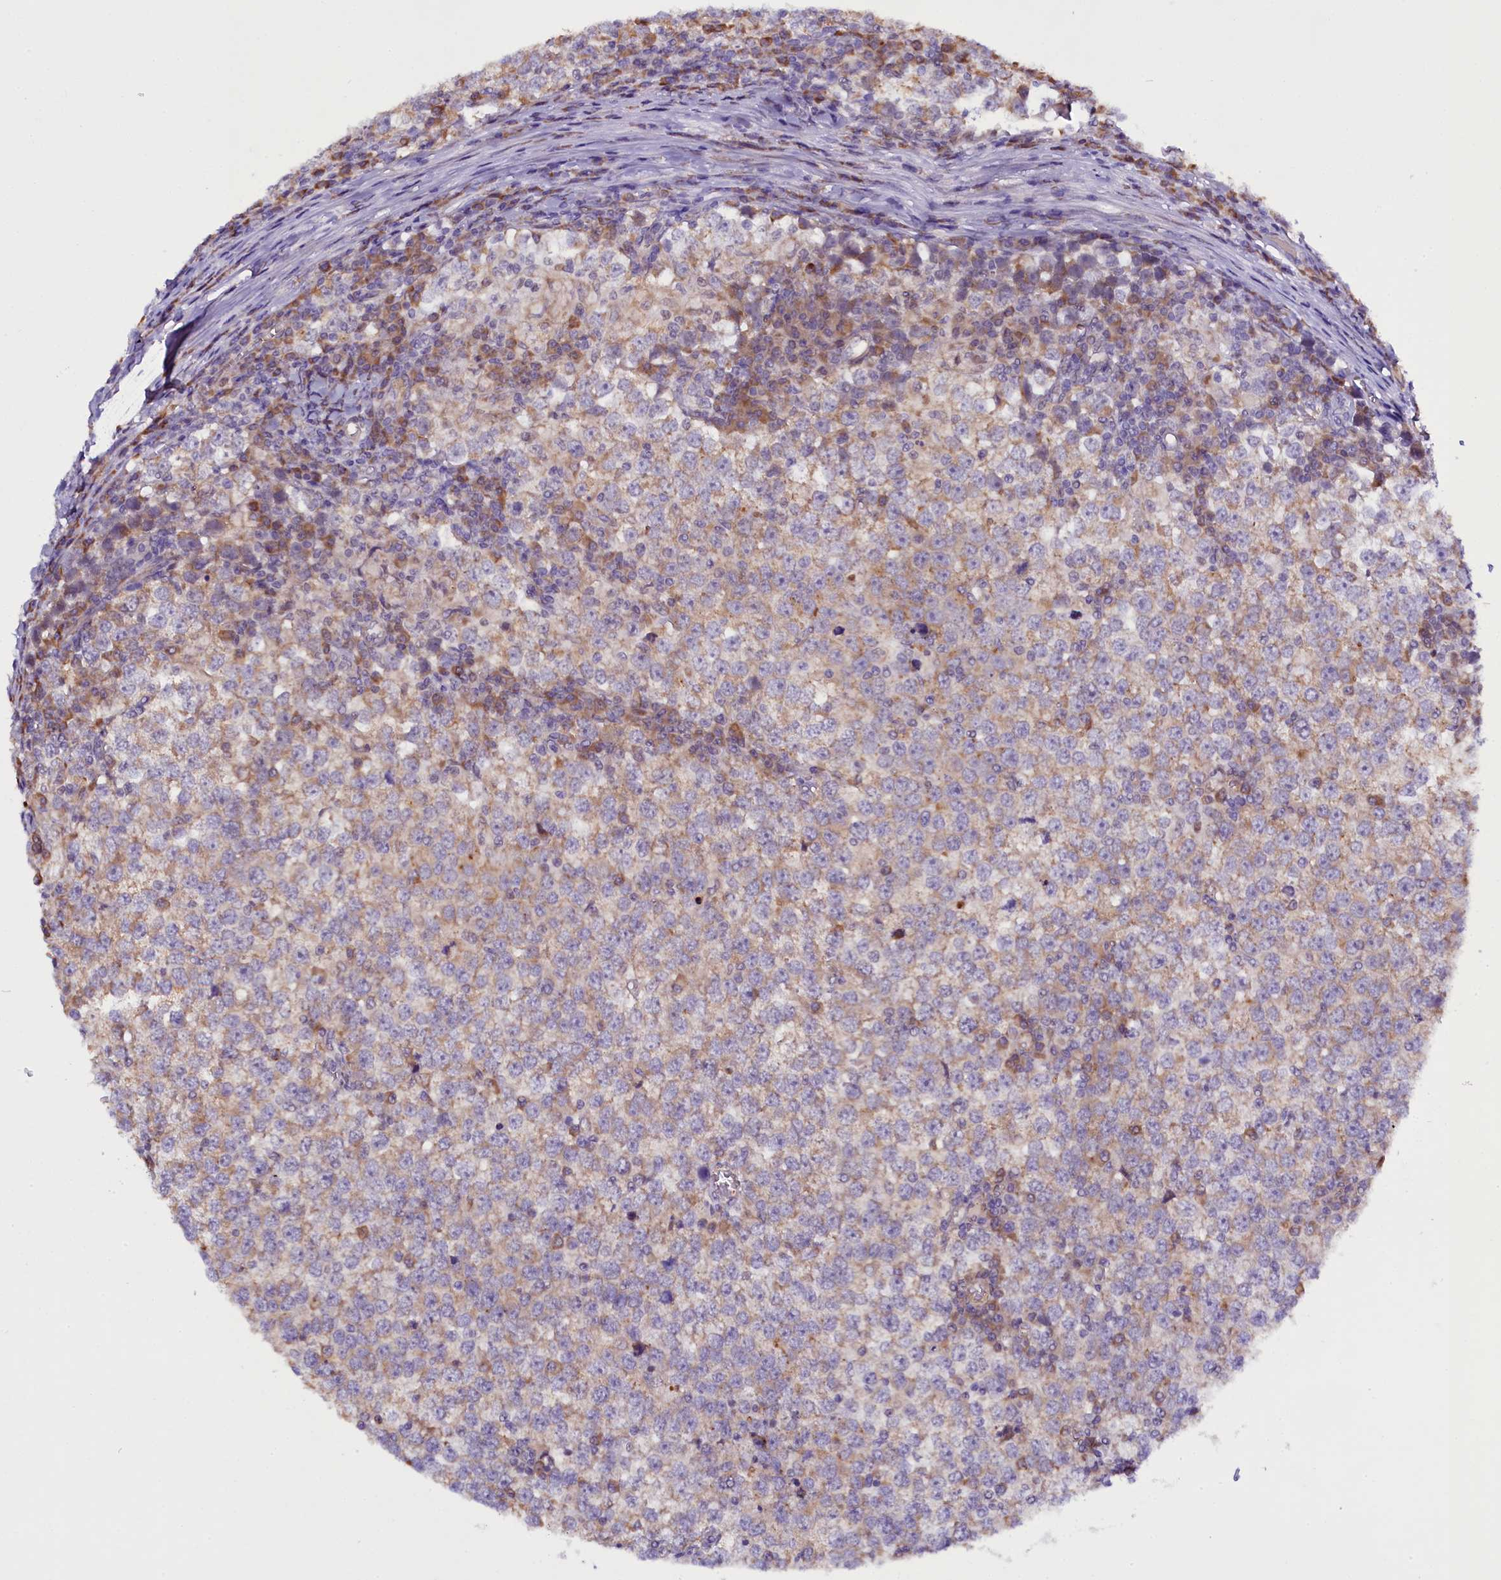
{"staining": {"intensity": "weak", "quantity": "25%-75%", "location": "cytoplasmic/membranous"}, "tissue": "testis cancer", "cell_type": "Tumor cells", "image_type": "cancer", "snomed": [{"axis": "morphology", "description": "Seminoma, NOS"}, {"axis": "topography", "description": "Testis"}], "caption": "This micrograph reveals seminoma (testis) stained with immunohistochemistry to label a protein in brown. The cytoplasmic/membranous of tumor cells show weak positivity for the protein. Nuclei are counter-stained blue.", "gene": "UACA", "patient": {"sex": "male", "age": 65}}